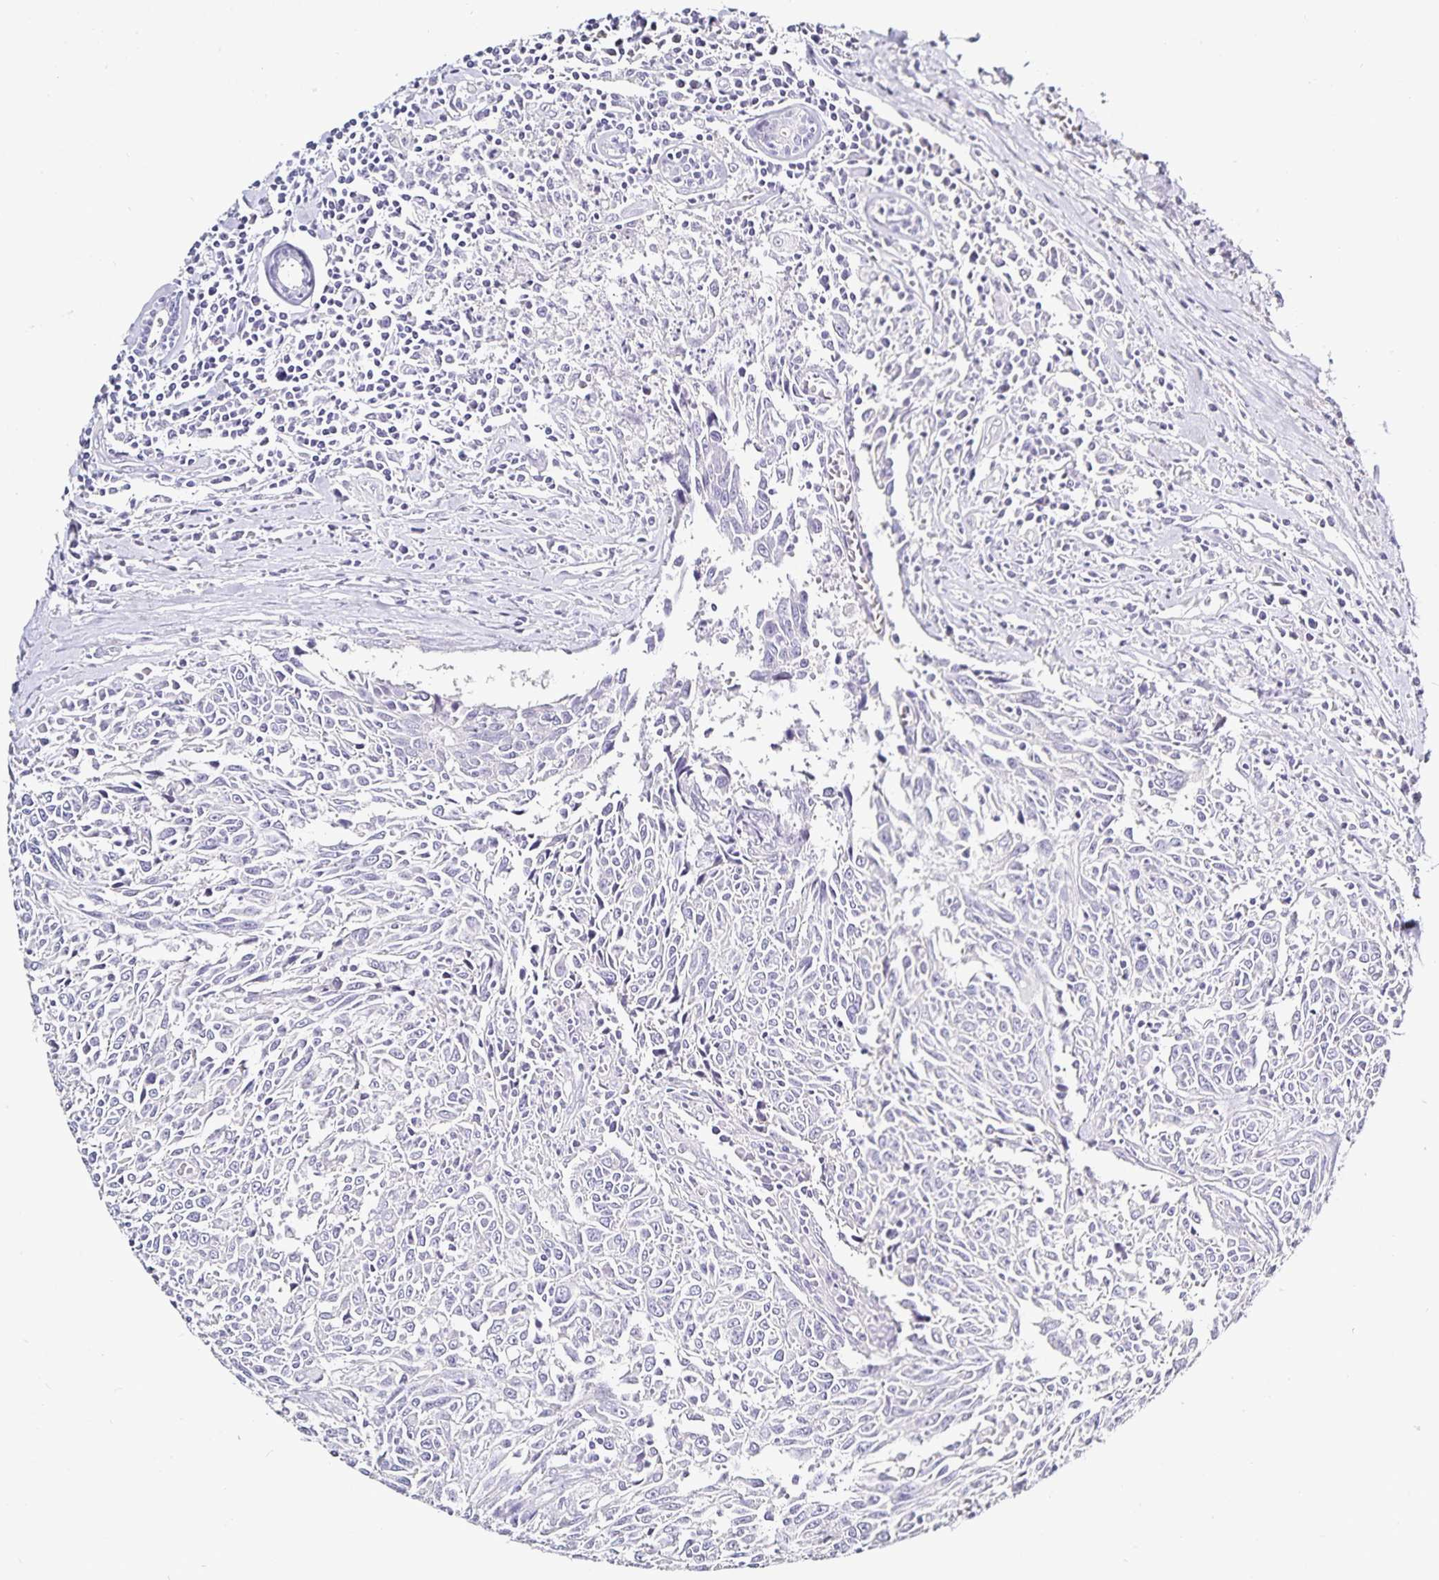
{"staining": {"intensity": "negative", "quantity": "none", "location": "none"}, "tissue": "breast cancer", "cell_type": "Tumor cells", "image_type": "cancer", "snomed": [{"axis": "morphology", "description": "Duct carcinoma"}, {"axis": "topography", "description": "Breast"}], "caption": "Immunohistochemistry of human breast cancer demonstrates no staining in tumor cells. (DAB (3,3'-diaminobenzidine) immunohistochemistry (IHC) visualized using brightfield microscopy, high magnification).", "gene": "TTR", "patient": {"sex": "female", "age": 50}}